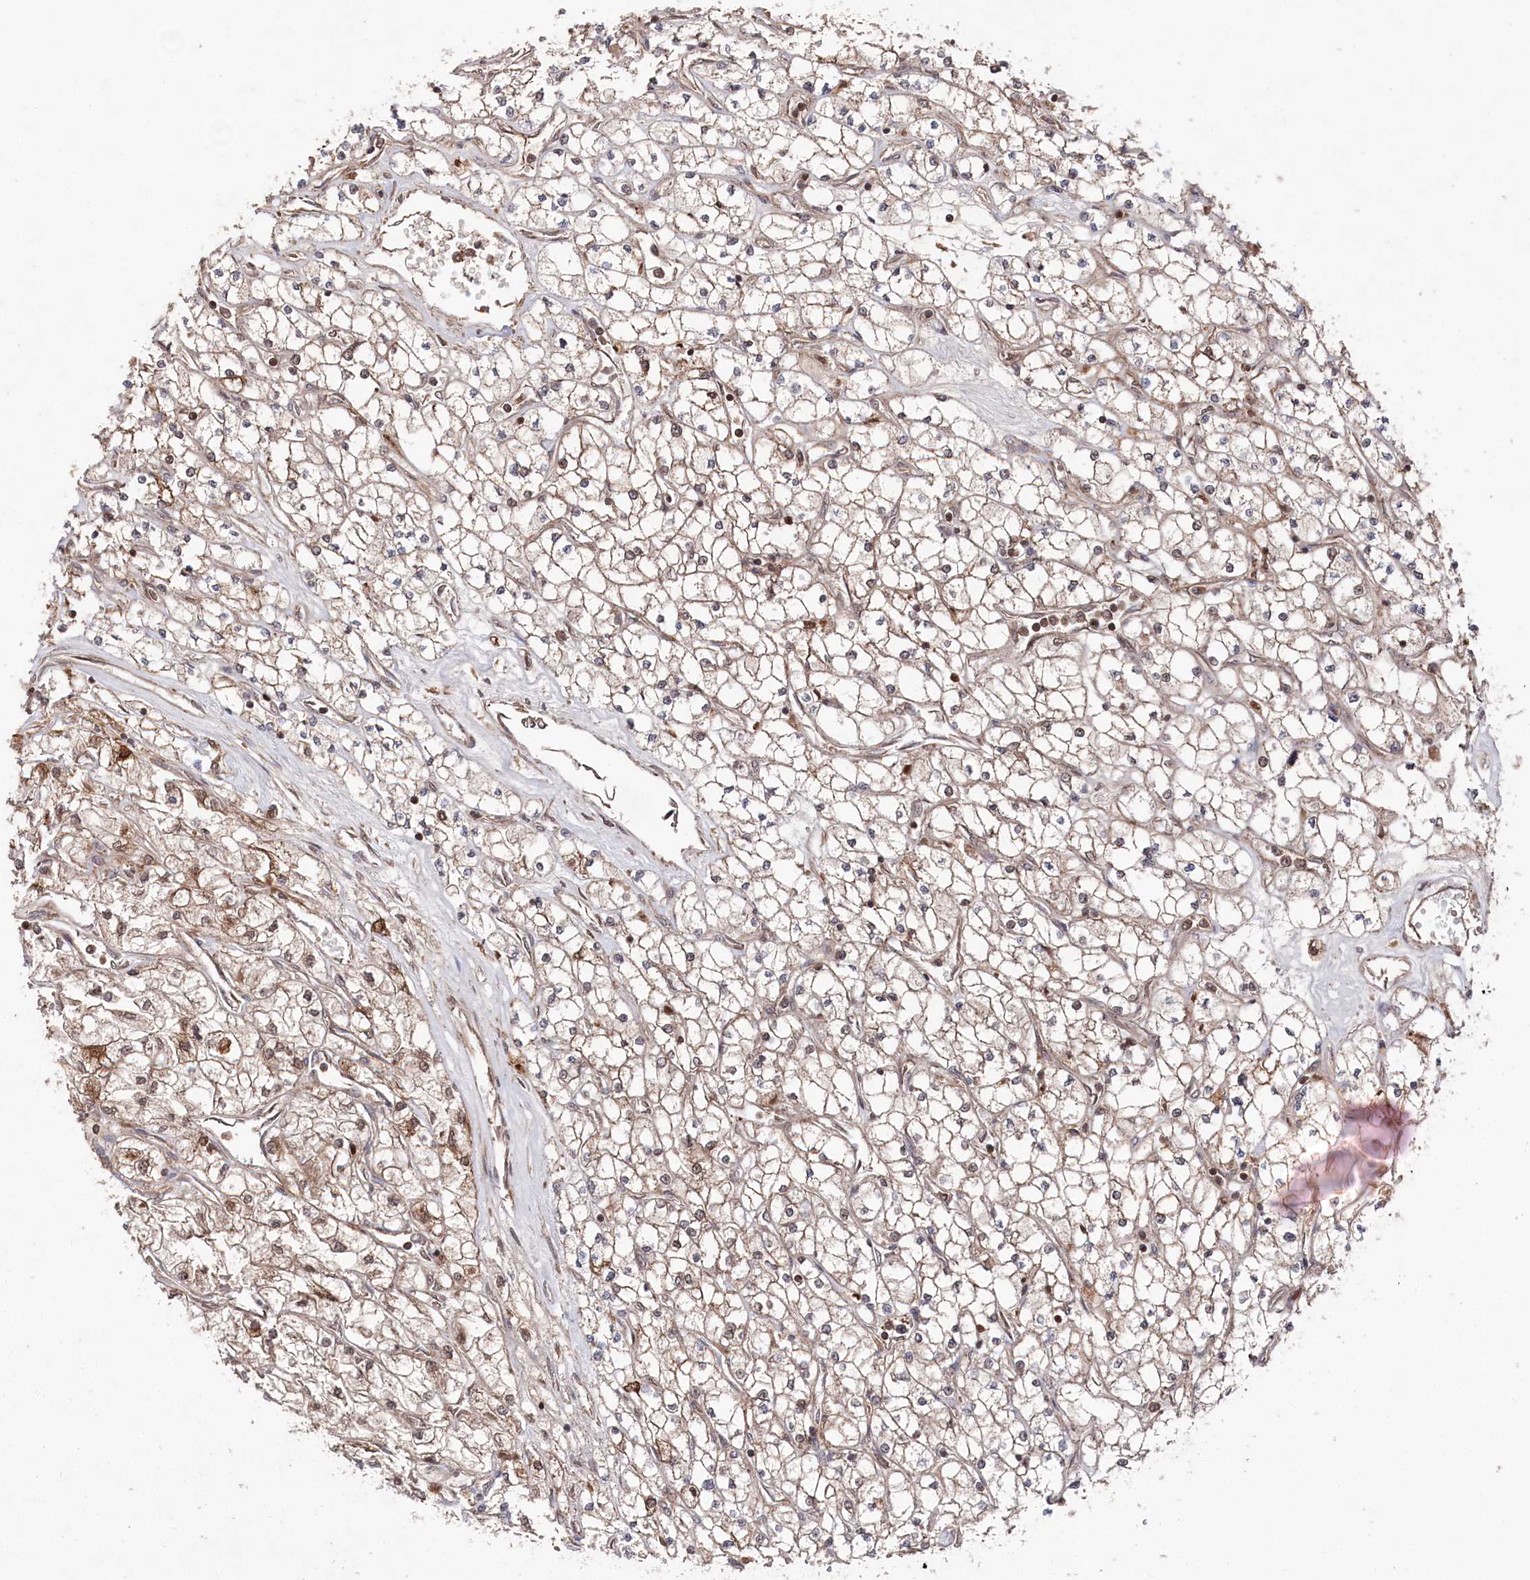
{"staining": {"intensity": "weak", "quantity": ">75%", "location": "cytoplasmic/membranous,nuclear"}, "tissue": "renal cancer", "cell_type": "Tumor cells", "image_type": "cancer", "snomed": [{"axis": "morphology", "description": "Adenocarcinoma, NOS"}, {"axis": "topography", "description": "Kidney"}], "caption": "An image showing weak cytoplasmic/membranous and nuclear expression in about >75% of tumor cells in adenocarcinoma (renal), as visualized by brown immunohistochemical staining.", "gene": "BORCS7", "patient": {"sex": "male", "age": 80}}